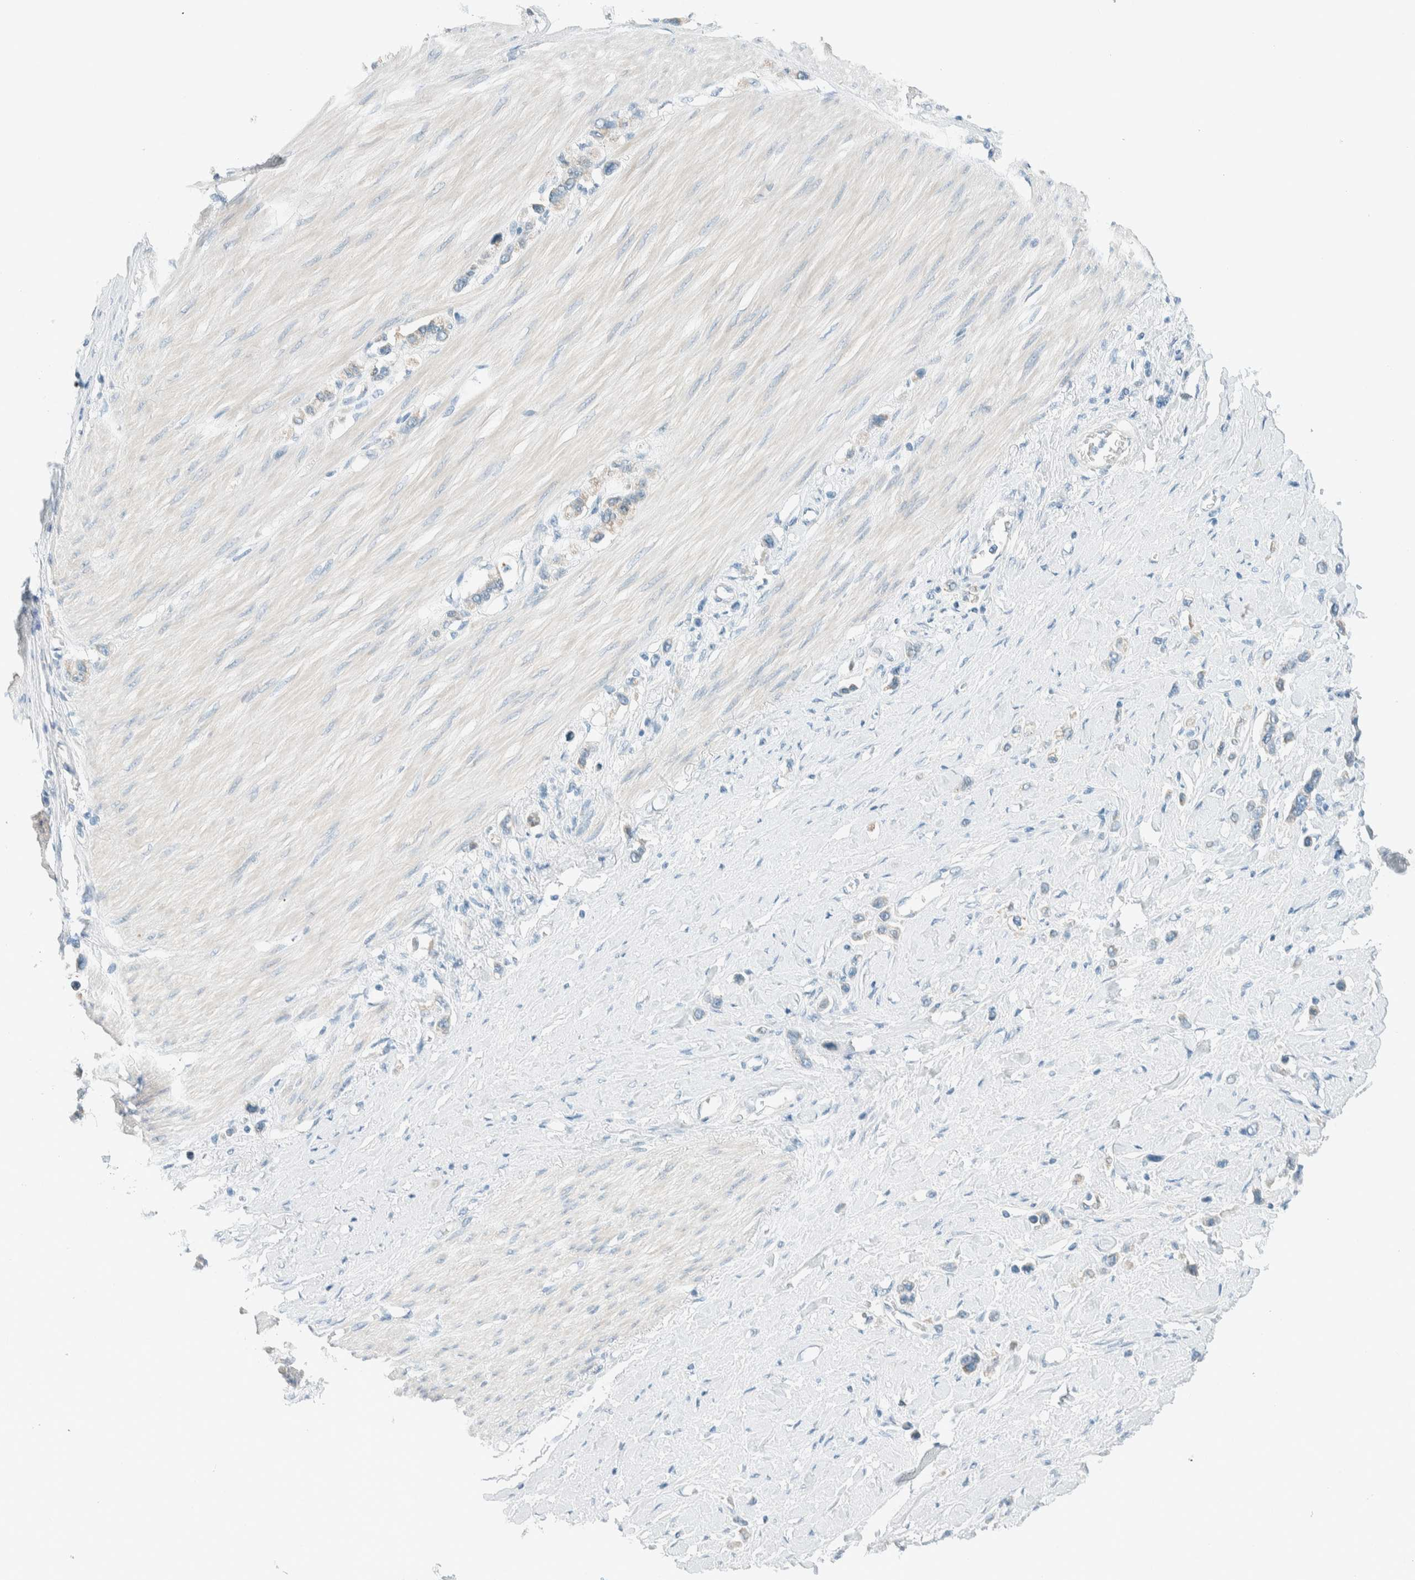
{"staining": {"intensity": "negative", "quantity": "none", "location": "none"}, "tissue": "stomach cancer", "cell_type": "Tumor cells", "image_type": "cancer", "snomed": [{"axis": "morphology", "description": "Adenocarcinoma, NOS"}, {"axis": "topography", "description": "Stomach"}], "caption": "Stomach cancer (adenocarcinoma) stained for a protein using immunohistochemistry exhibits no expression tumor cells.", "gene": "ALDH7A1", "patient": {"sex": "female", "age": 65}}